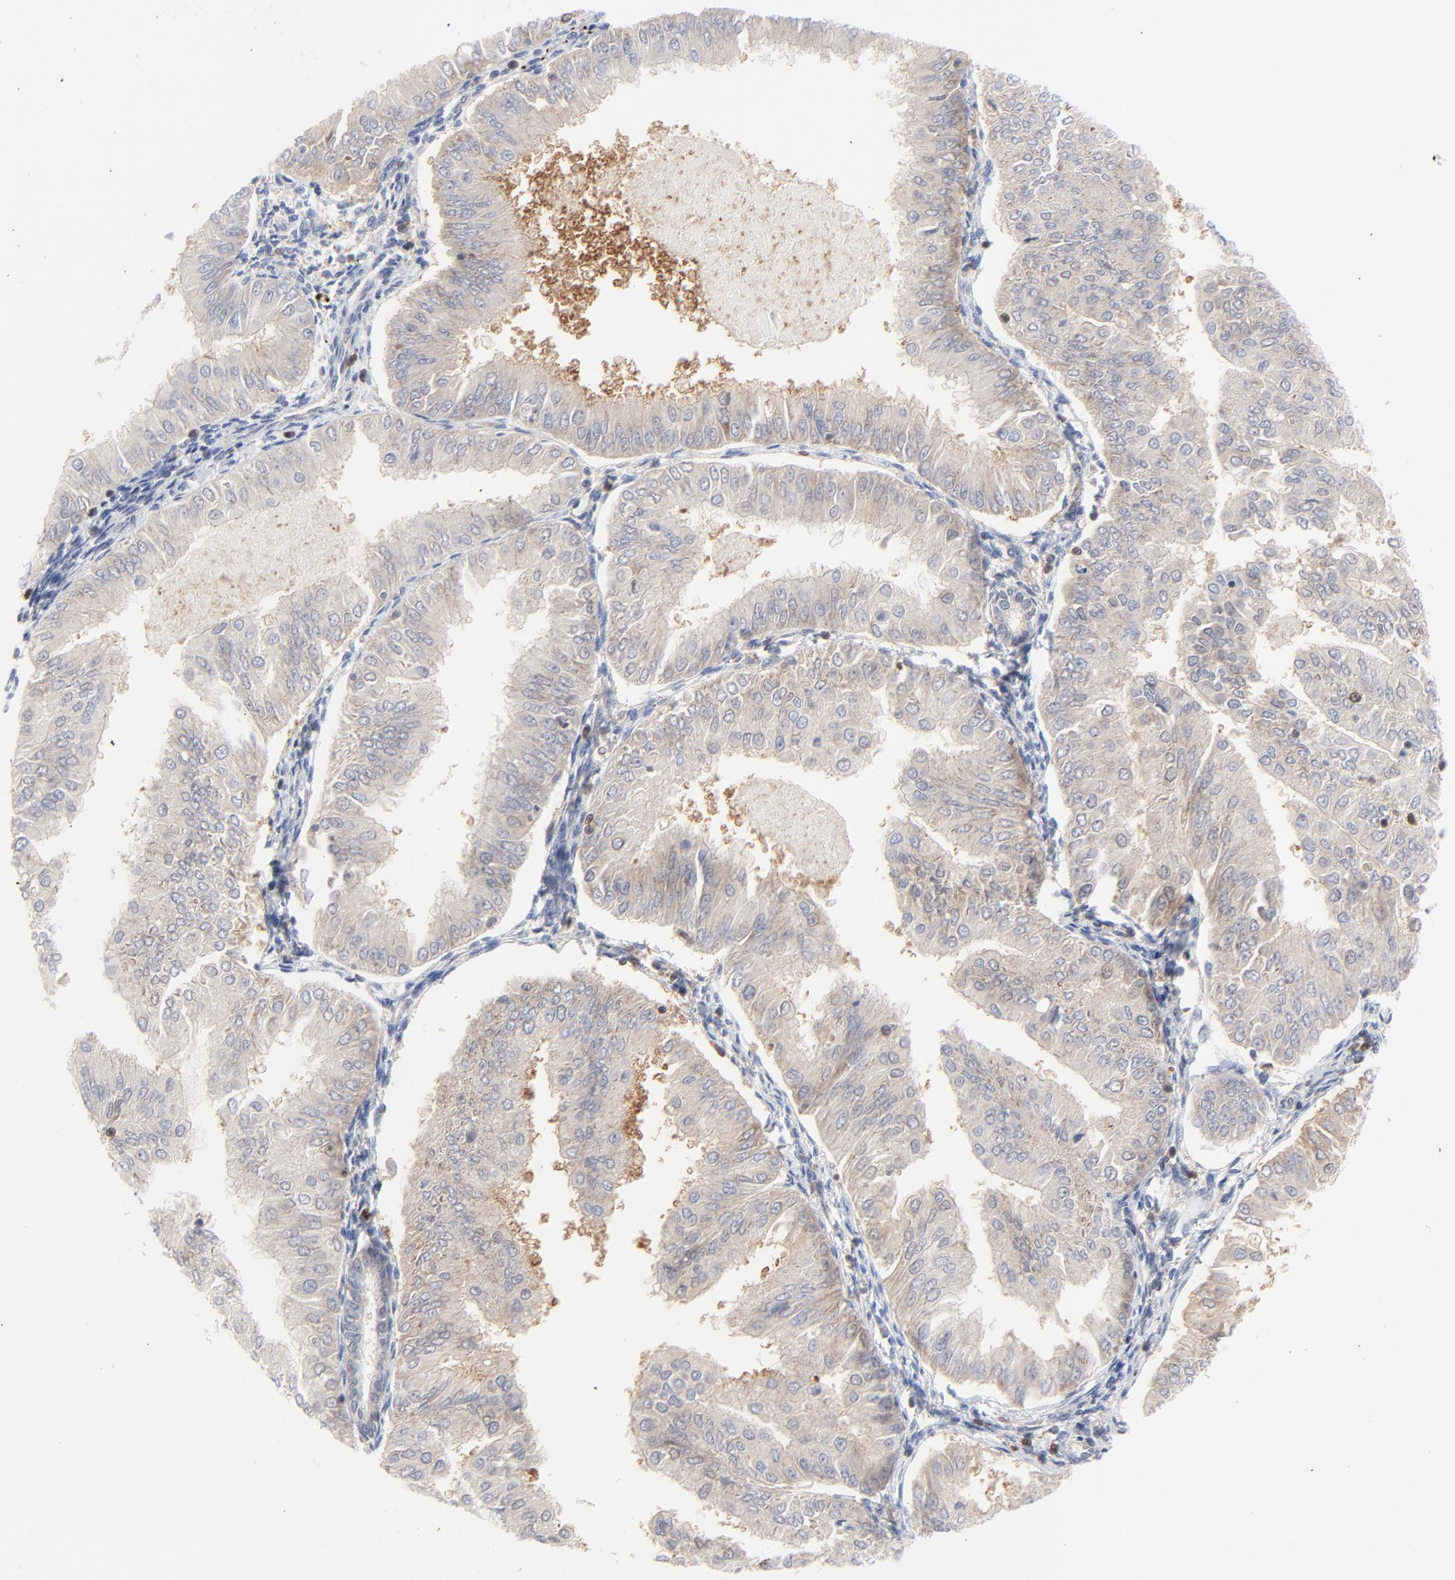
{"staining": {"intensity": "weak", "quantity": ">75%", "location": "cytoplasmic/membranous"}, "tissue": "endometrial cancer", "cell_type": "Tumor cells", "image_type": "cancer", "snomed": [{"axis": "morphology", "description": "Adenocarcinoma, NOS"}, {"axis": "topography", "description": "Endometrium"}], "caption": "Endometrial adenocarcinoma stained with a protein marker shows weak staining in tumor cells.", "gene": "CAB39L", "patient": {"sex": "female", "age": 53}}